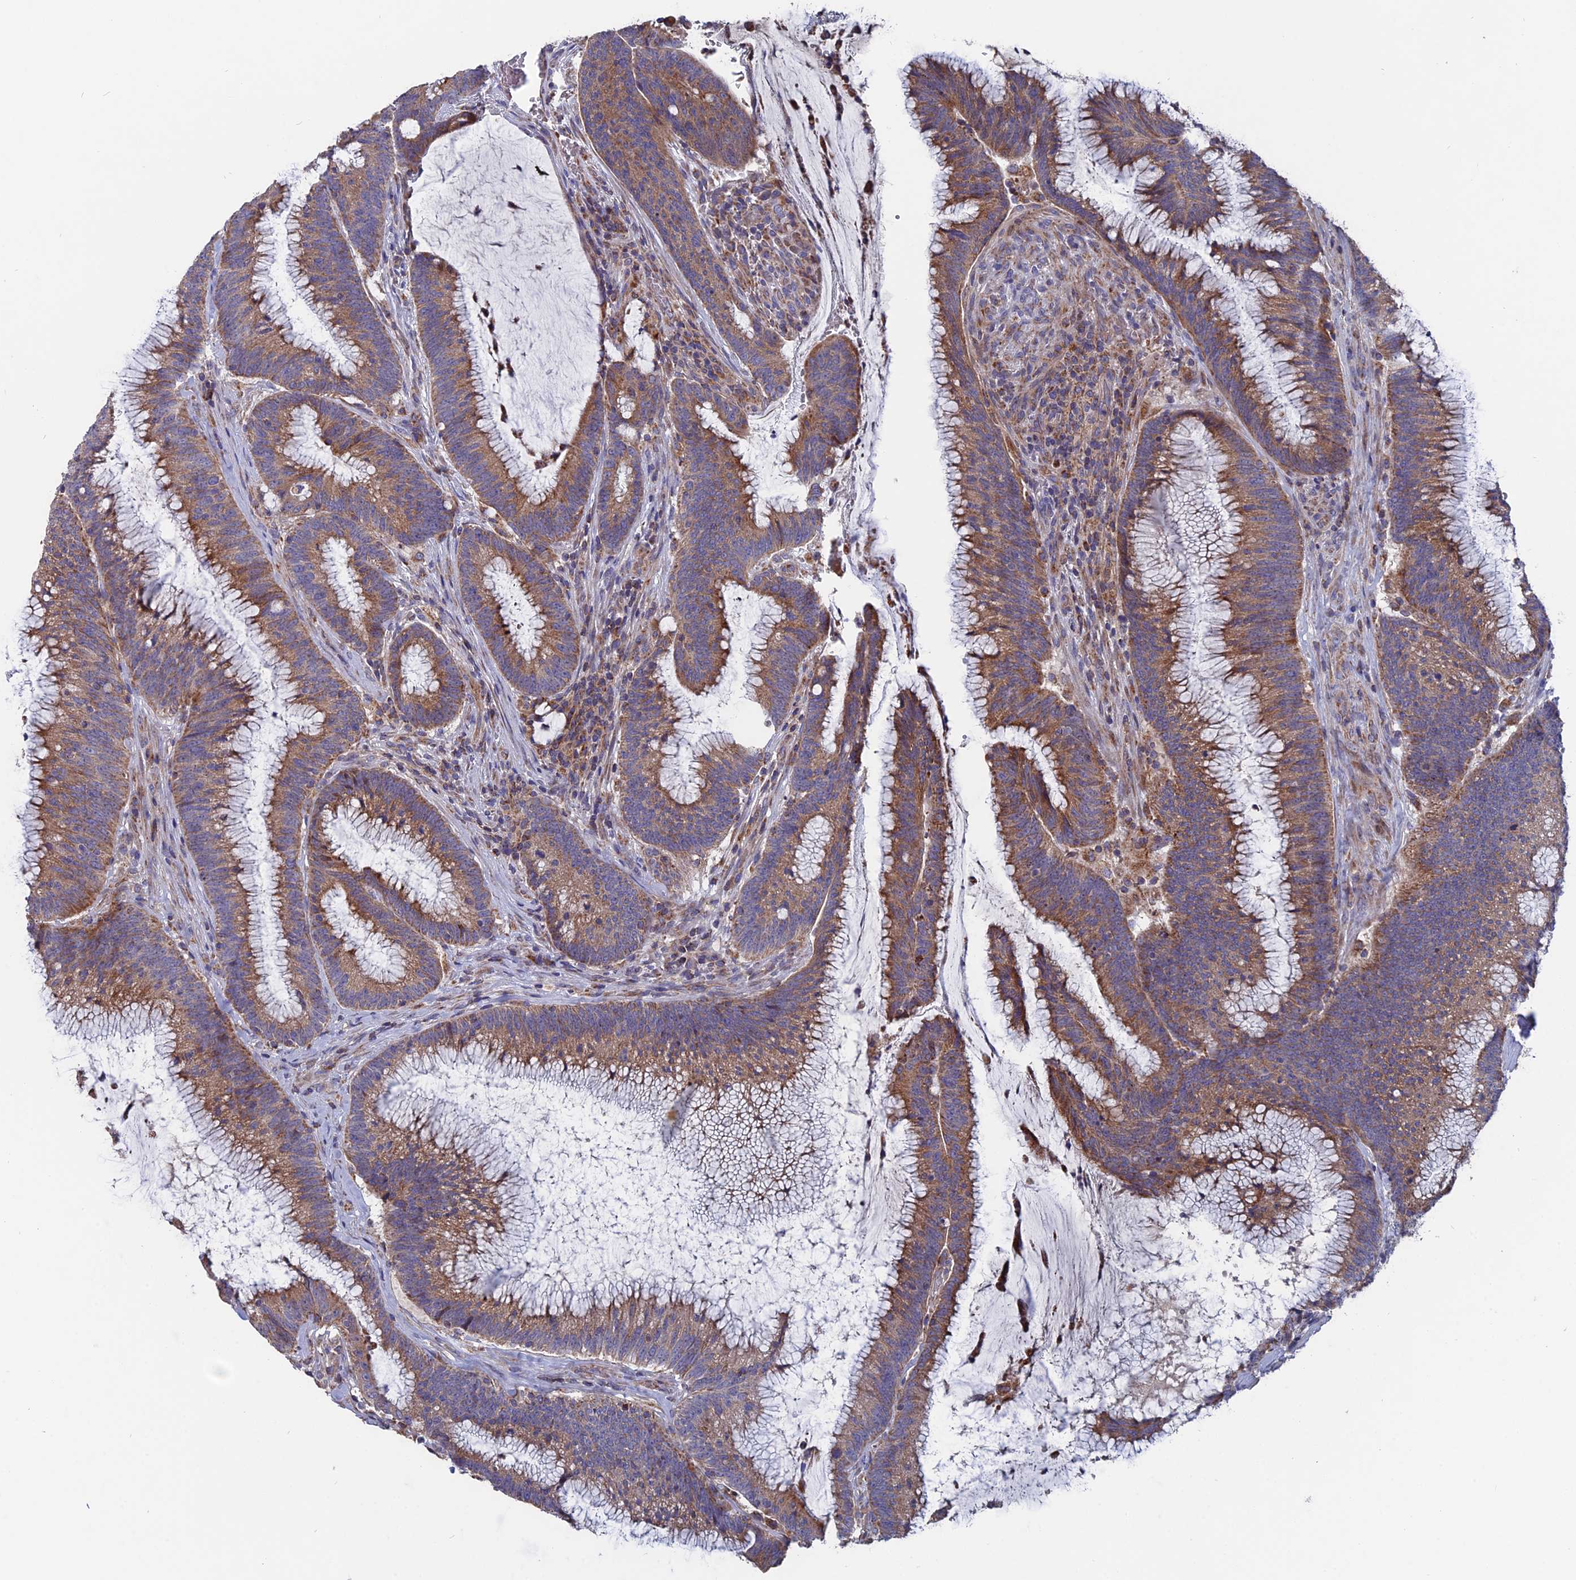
{"staining": {"intensity": "moderate", "quantity": ">75%", "location": "cytoplasmic/membranous"}, "tissue": "colorectal cancer", "cell_type": "Tumor cells", "image_type": "cancer", "snomed": [{"axis": "morphology", "description": "Adenocarcinoma, NOS"}, {"axis": "topography", "description": "Rectum"}], "caption": "Colorectal cancer stained for a protein displays moderate cytoplasmic/membranous positivity in tumor cells. The staining was performed using DAB, with brown indicating positive protein expression. Nuclei are stained blue with hematoxylin.", "gene": "TGFA", "patient": {"sex": "female", "age": 77}}